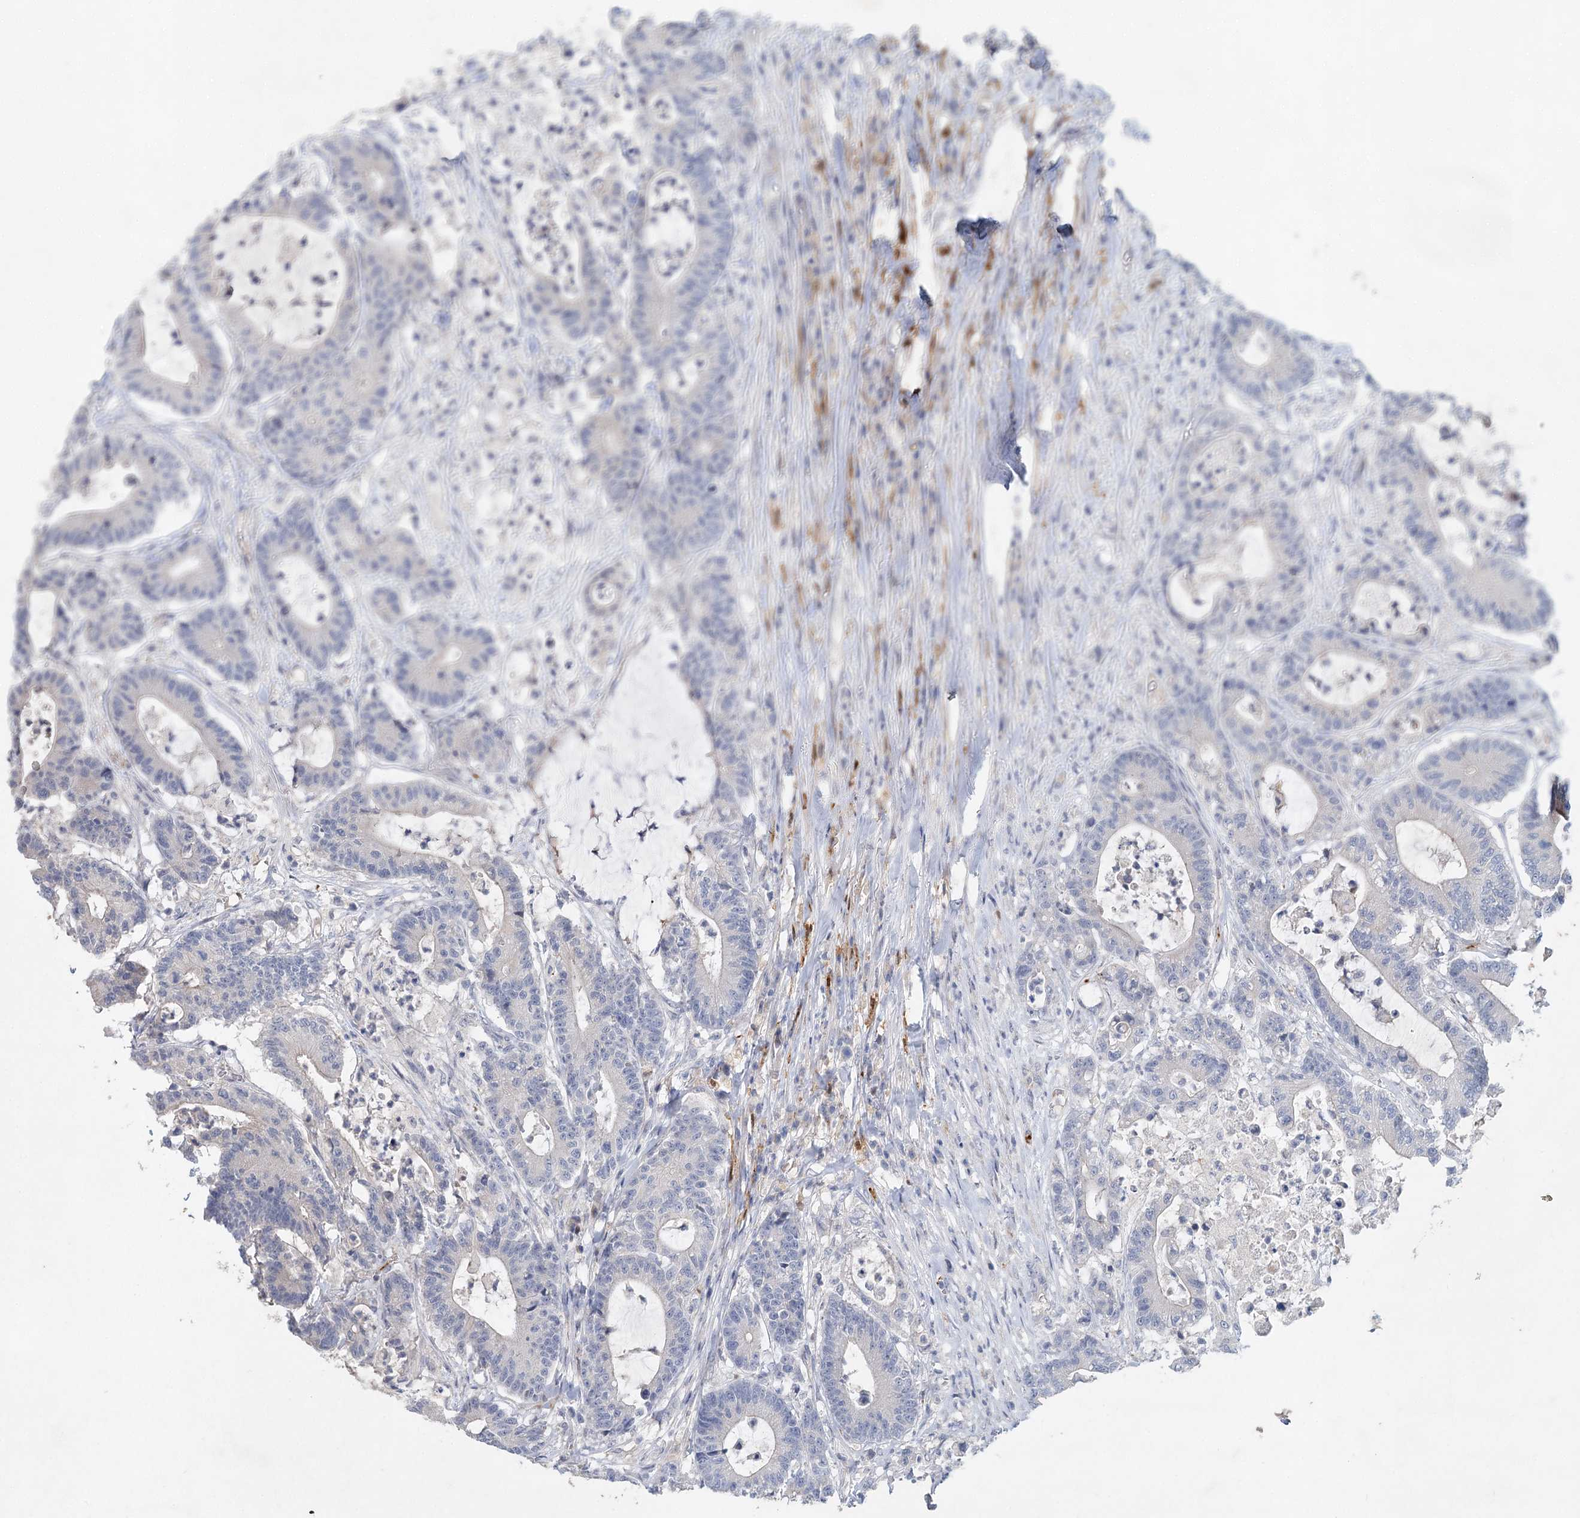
{"staining": {"intensity": "negative", "quantity": "none", "location": "none"}, "tissue": "colorectal cancer", "cell_type": "Tumor cells", "image_type": "cancer", "snomed": [{"axis": "morphology", "description": "Adenocarcinoma, NOS"}, {"axis": "topography", "description": "Colon"}], "caption": "This is a histopathology image of immunohistochemistry (IHC) staining of colorectal cancer (adenocarcinoma), which shows no staining in tumor cells.", "gene": "SLC19A3", "patient": {"sex": "female", "age": 84}}